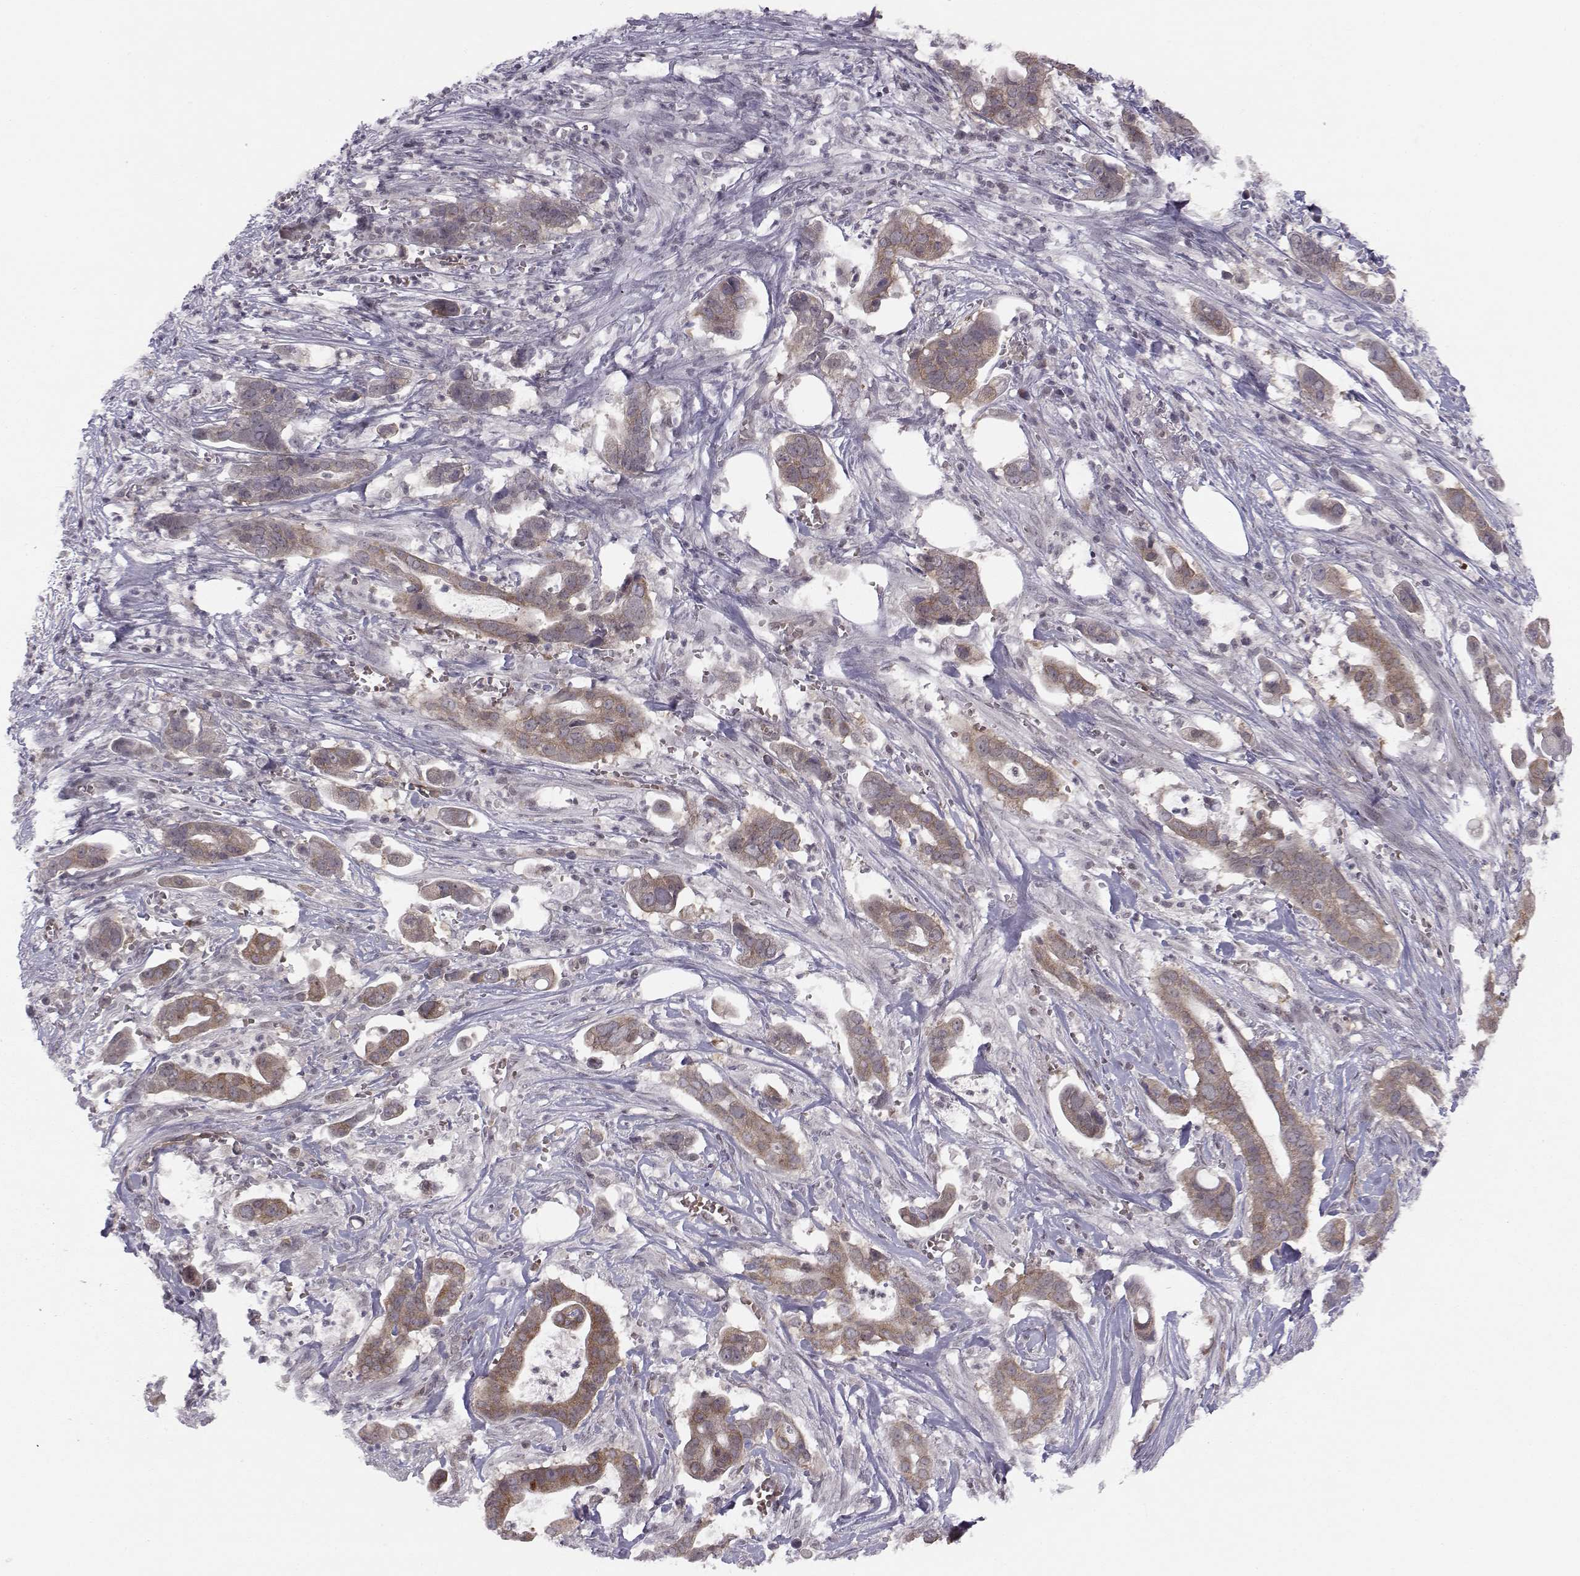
{"staining": {"intensity": "moderate", "quantity": "25%-75%", "location": "cytoplasmic/membranous"}, "tissue": "pancreatic cancer", "cell_type": "Tumor cells", "image_type": "cancer", "snomed": [{"axis": "morphology", "description": "Adenocarcinoma, NOS"}, {"axis": "topography", "description": "Pancreas"}], "caption": "Immunohistochemistry (IHC) photomicrograph of neoplastic tissue: pancreatic cancer stained using immunohistochemistry (IHC) reveals medium levels of moderate protein expression localized specifically in the cytoplasmic/membranous of tumor cells, appearing as a cytoplasmic/membranous brown color.", "gene": "KIF13B", "patient": {"sex": "male", "age": 61}}